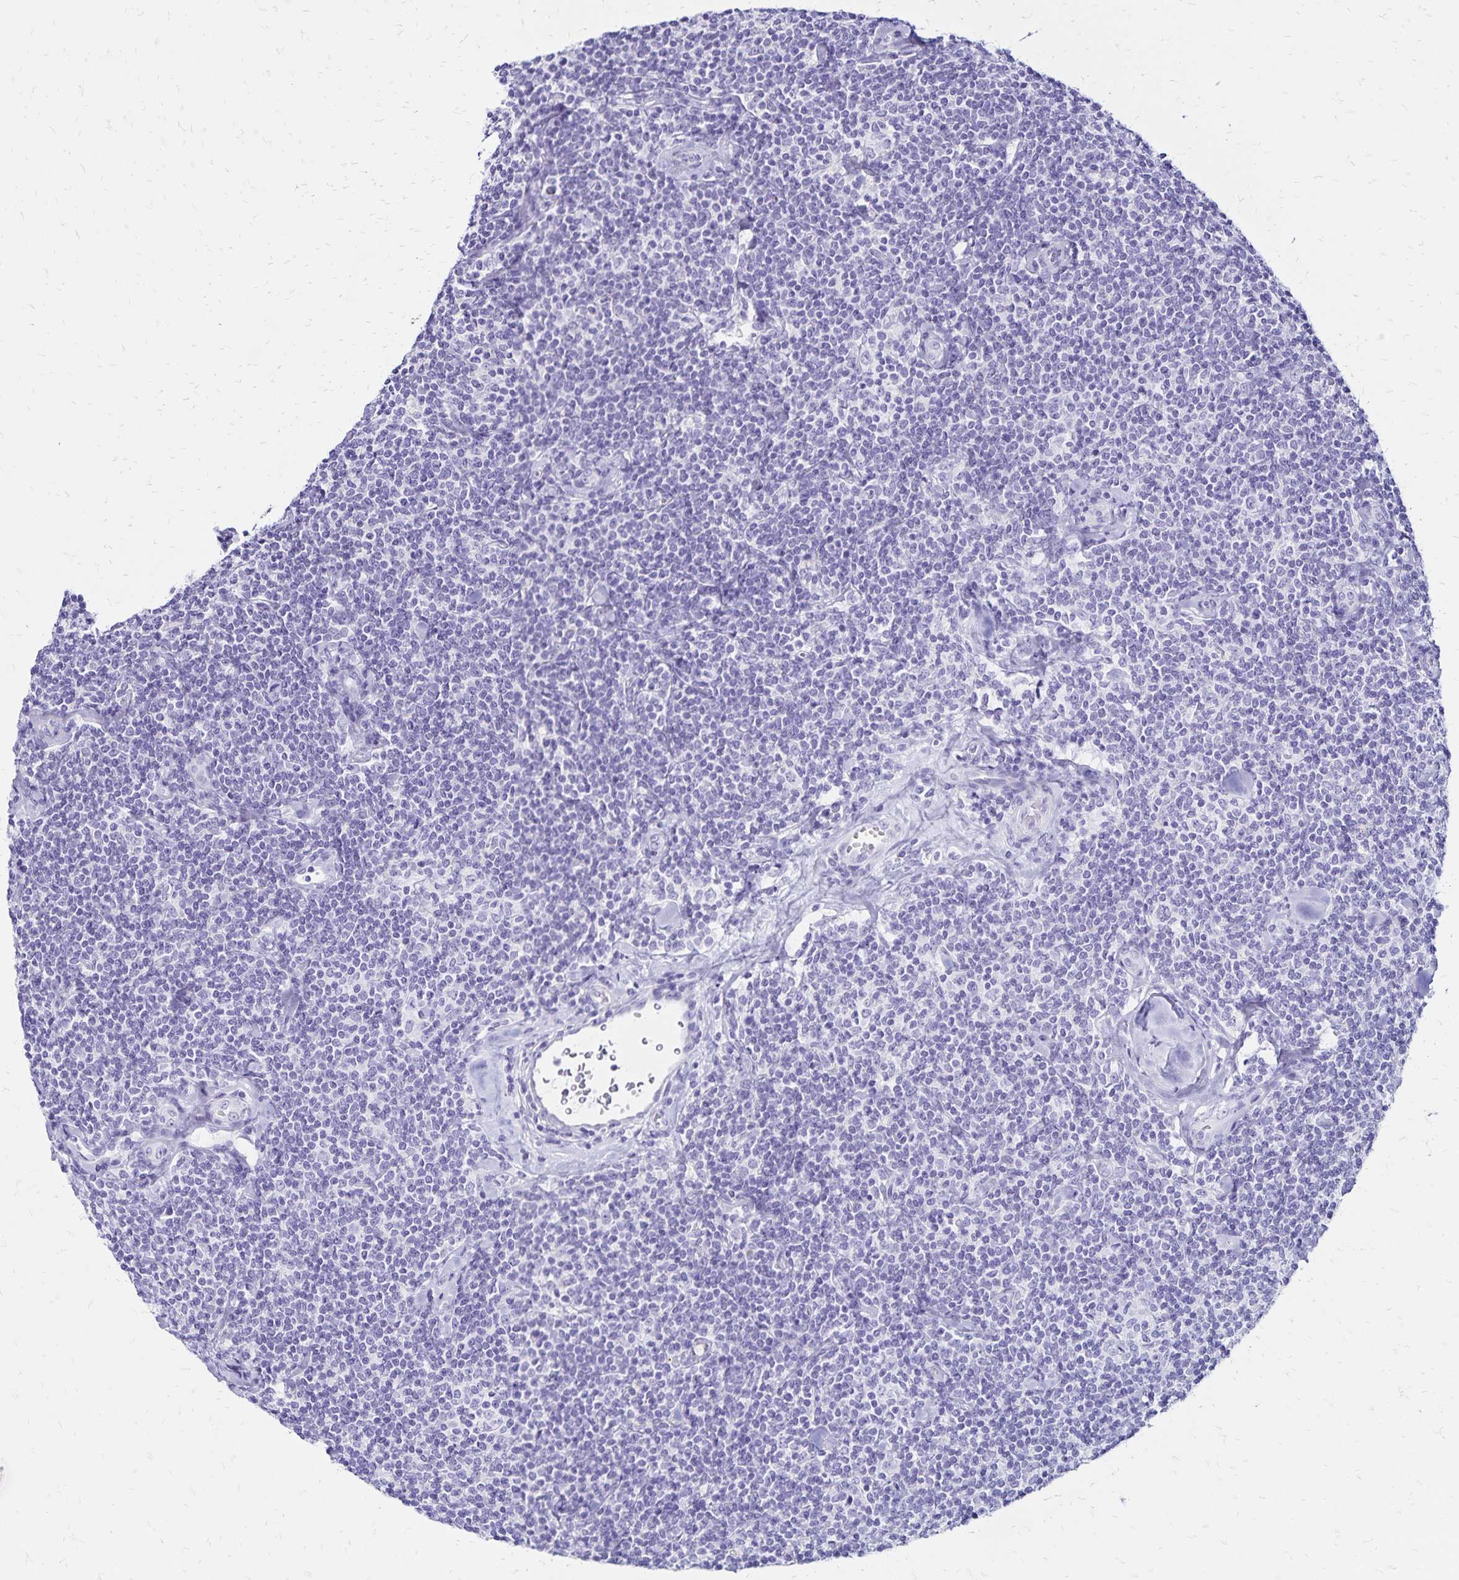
{"staining": {"intensity": "negative", "quantity": "none", "location": "none"}, "tissue": "lymphoma", "cell_type": "Tumor cells", "image_type": "cancer", "snomed": [{"axis": "morphology", "description": "Malignant lymphoma, non-Hodgkin's type, Low grade"}, {"axis": "topography", "description": "Lymph node"}], "caption": "Immunohistochemical staining of human malignant lymphoma, non-Hodgkin's type (low-grade) displays no significant expression in tumor cells.", "gene": "LIN28B", "patient": {"sex": "female", "age": 56}}